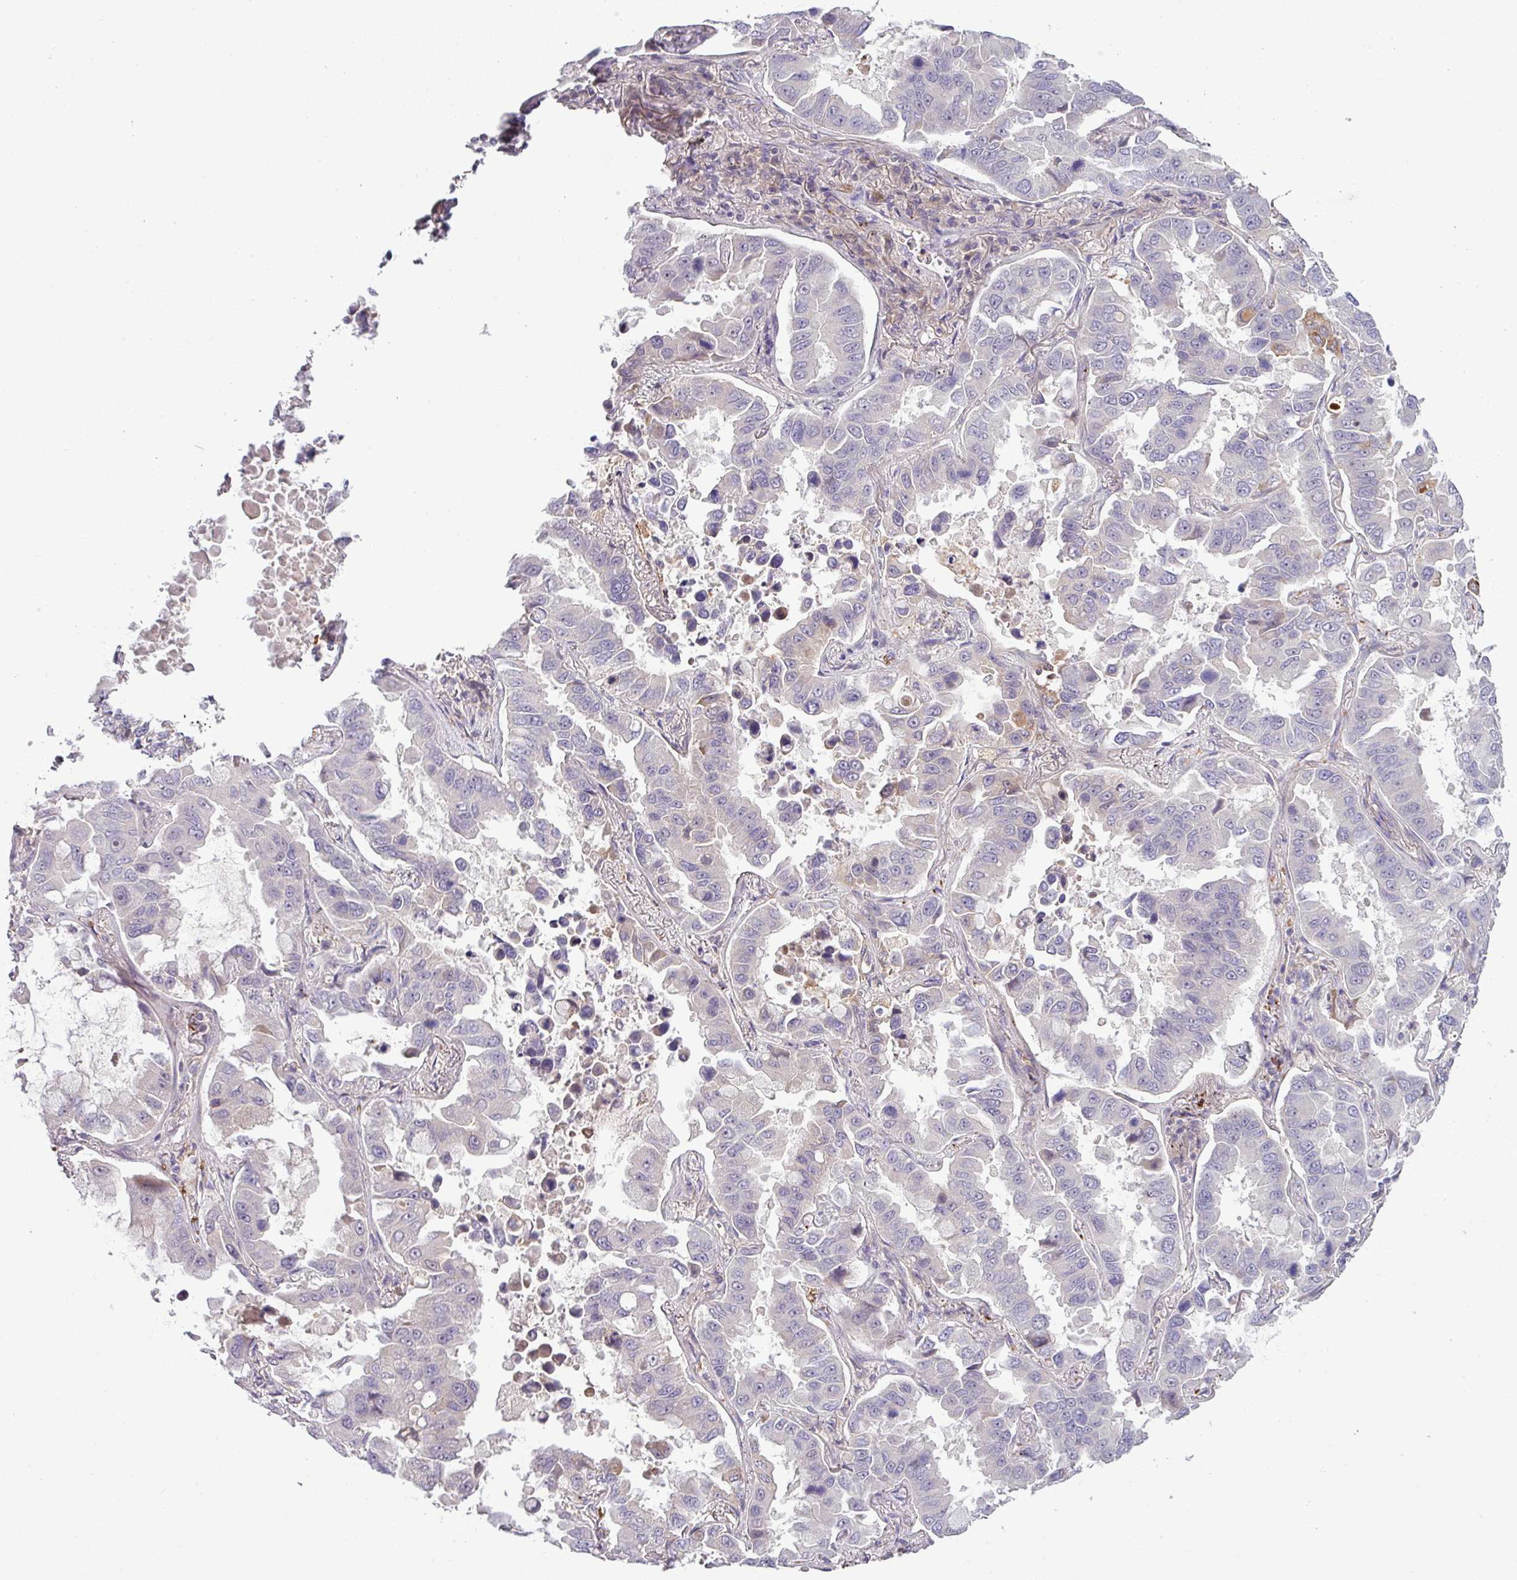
{"staining": {"intensity": "moderate", "quantity": "<25%", "location": "cytoplasmic/membranous"}, "tissue": "lung cancer", "cell_type": "Tumor cells", "image_type": "cancer", "snomed": [{"axis": "morphology", "description": "Adenocarcinoma, NOS"}, {"axis": "topography", "description": "Lung"}], "caption": "This photomicrograph shows immunohistochemistry (IHC) staining of human lung adenocarcinoma, with low moderate cytoplasmic/membranous staining in approximately <25% of tumor cells.", "gene": "ZNF35", "patient": {"sex": "male", "age": 64}}